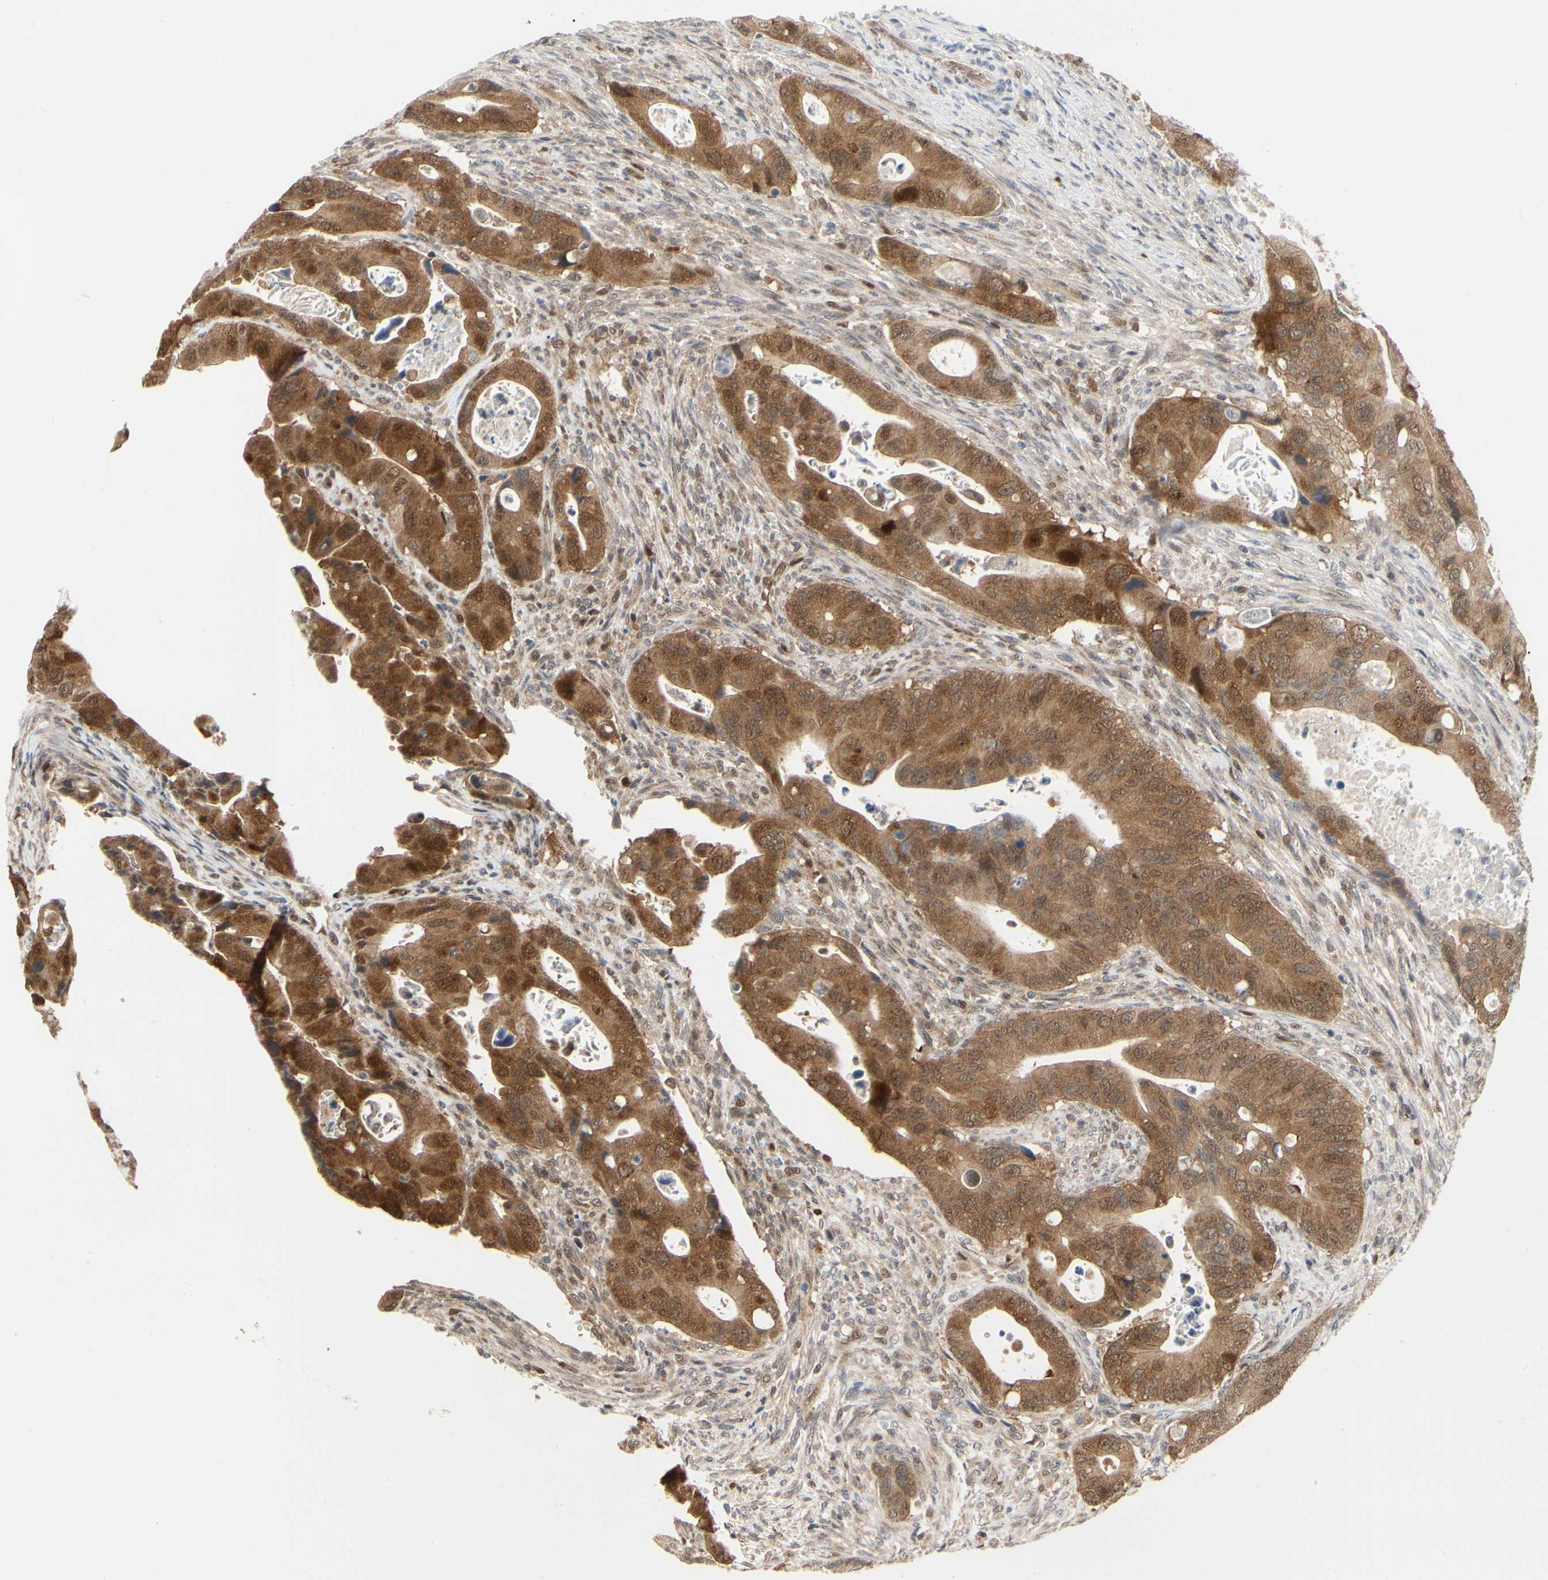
{"staining": {"intensity": "strong", "quantity": ">75%", "location": "cytoplasmic/membranous"}, "tissue": "colorectal cancer", "cell_type": "Tumor cells", "image_type": "cancer", "snomed": [{"axis": "morphology", "description": "Adenocarcinoma, NOS"}, {"axis": "topography", "description": "Rectum"}], "caption": "This is a photomicrograph of immunohistochemistry staining of colorectal cancer, which shows strong expression in the cytoplasmic/membranous of tumor cells.", "gene": "CDK5", "patient": {"sex": "female", "age": 57}}